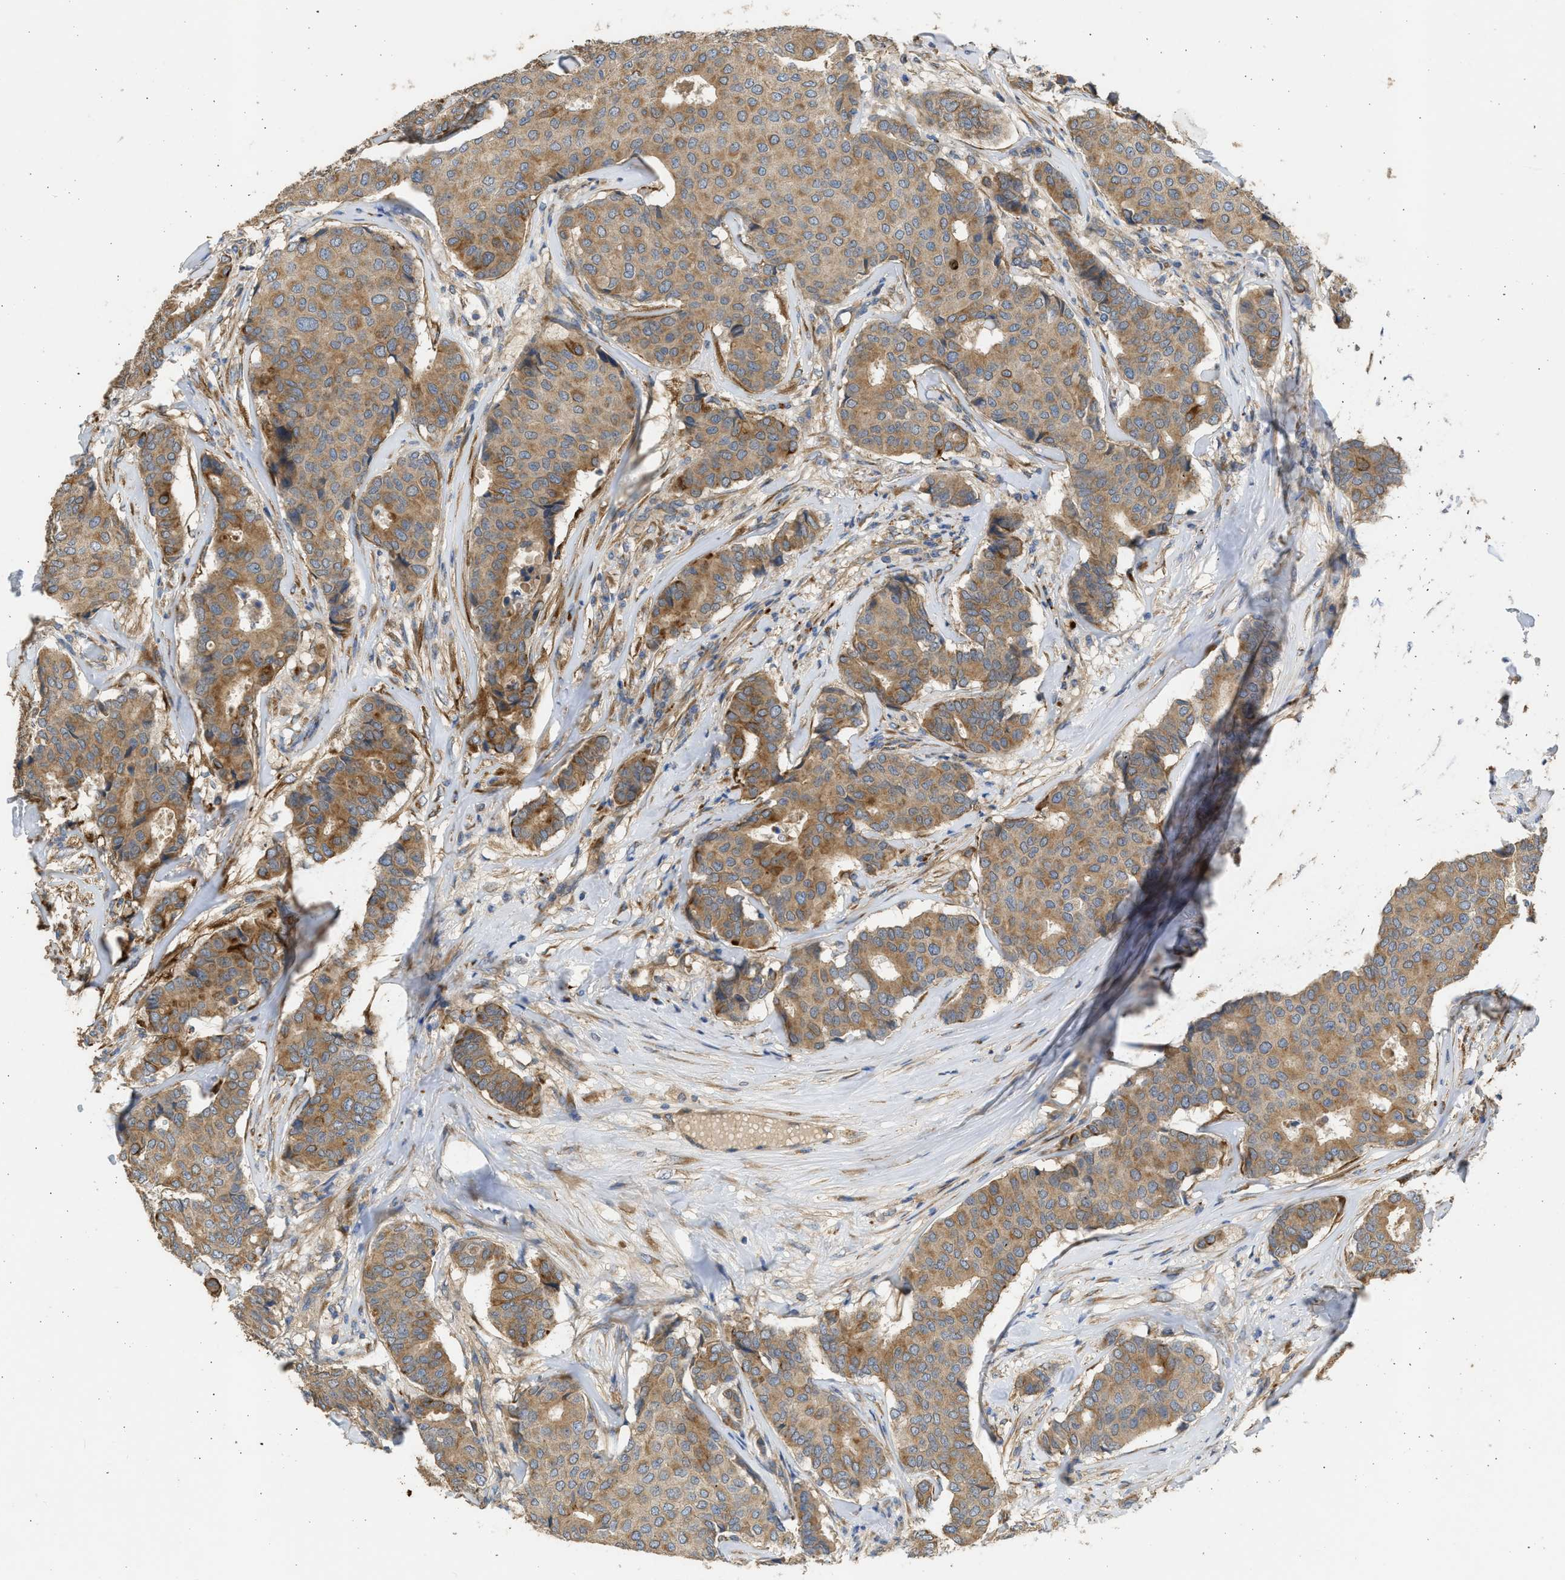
{"staining": {"intensity": "moderate", "quantity": ">75%", "location": "cytoplasmic/membranous"}, "tissue": "breast cancer", "cell_type": "Tumor cells", "image_type": "cancer", "snomed": [{"axis": "morphology", "description": "Duct carcinoma"}, {"axis": "topography", "description": "Breast"}], "caption": "The histopathology image shows immunohistochemical staining of breast cancer (intraductal carcinoma). There is moderate cytoplasmic/membranous staining is identified in about >75% of tumor cells.", "gene": "CSRNP2", "patient": {"sex": "female", "age": 75}}